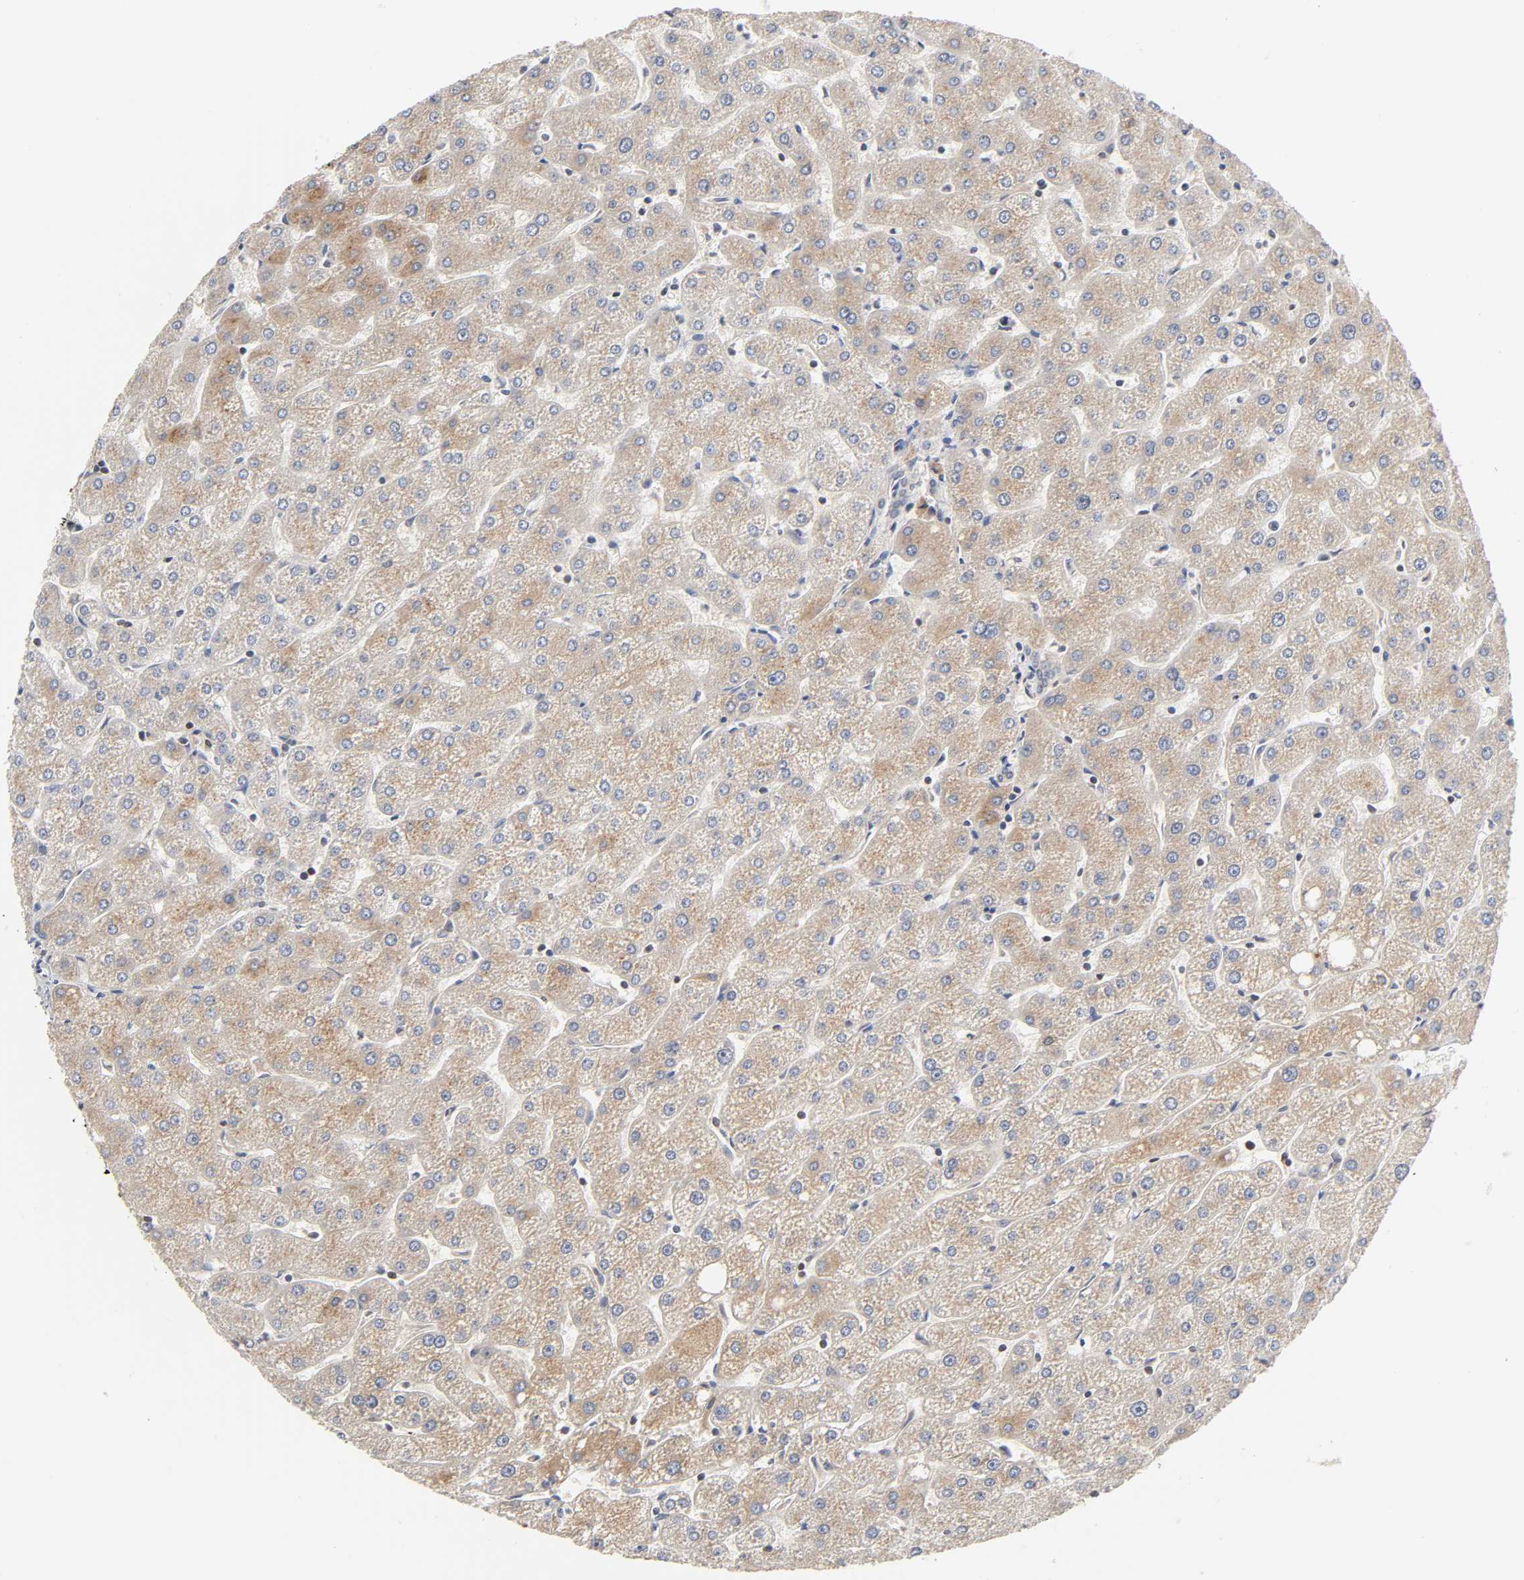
{"staining": {"intensity": "negative", "quantity": "none", "location": "none"}, "tissue": "liver", "cell_type": "Cholangiocytes", "image_type": "normal", "snomed": [{"axis": "morphology", "description": "Normal tissue, NOS"}, {"axis": "topography", "description": "Liver"}], "caption": "An immunohistochemistry (IHC) photomicrograph of unremarkable liver is shown. There is no staining in cholangiocytes of liver.", "gene": "CPN2", "patient": {"sex": "male", "age": 67}}